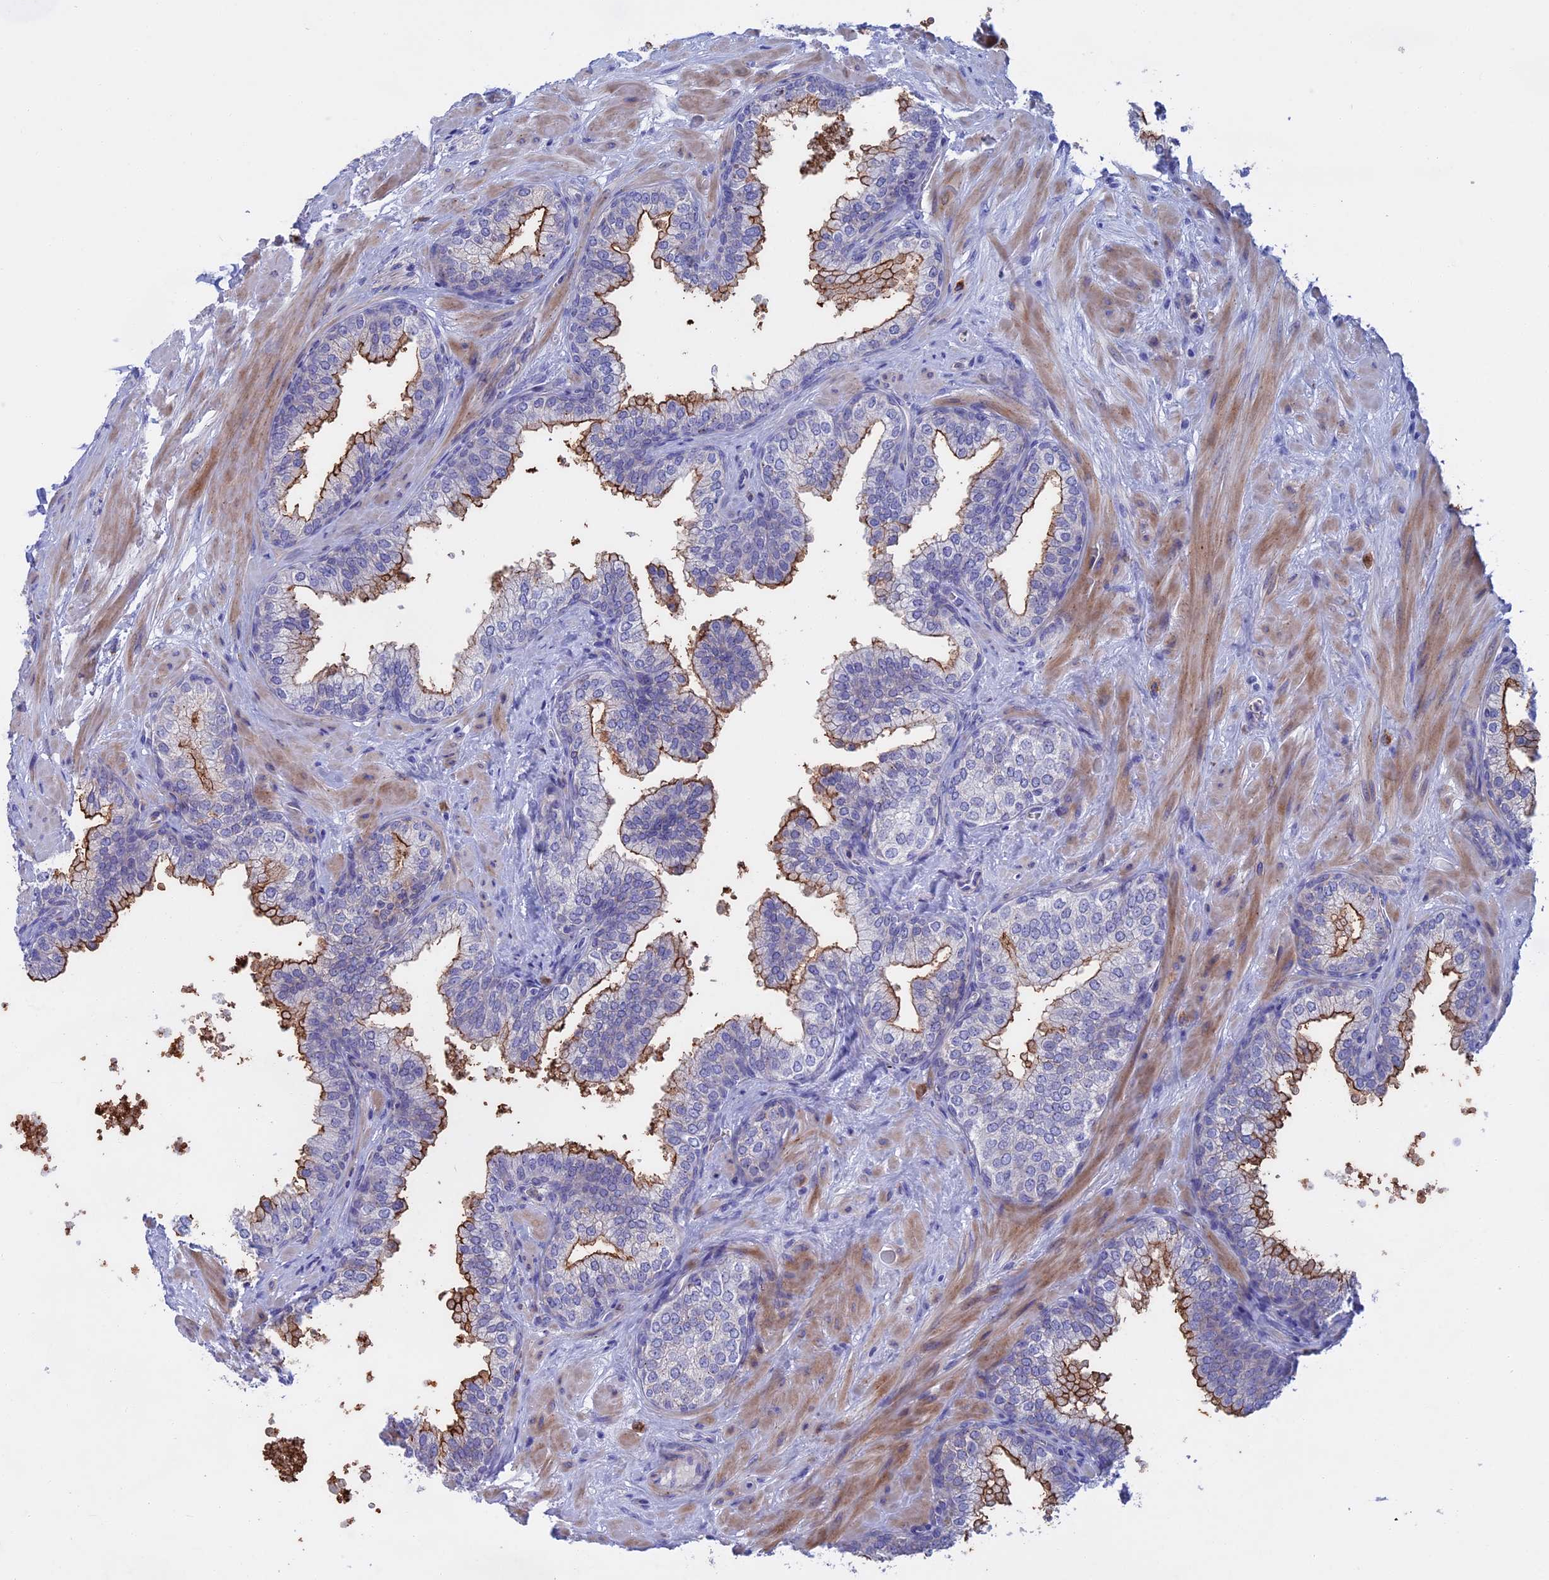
{"staining": {"intensity": "moderate", "quantity": "25%-75%", "location": "cytoplasmic/membranous"}, "tissue": "prostate", "cell_type": "Glandular cells", "image_type": "normal", "snomed": [{"axis": "morphology", "description": "Normal tissue, NOS"}, {"axis": "topography", "description": "Prostate"}], "caption": "Brown immunohistochemical staining in benign human prostate shows moderate cytoplasmic/membranous staining in approximately 25%-75% of glandular cells. (brown staining indicates protein expression, while blue staining denotes nuclei).", "gene": "SLC2A6", "patient": {"sex": "male", "age": 60}}